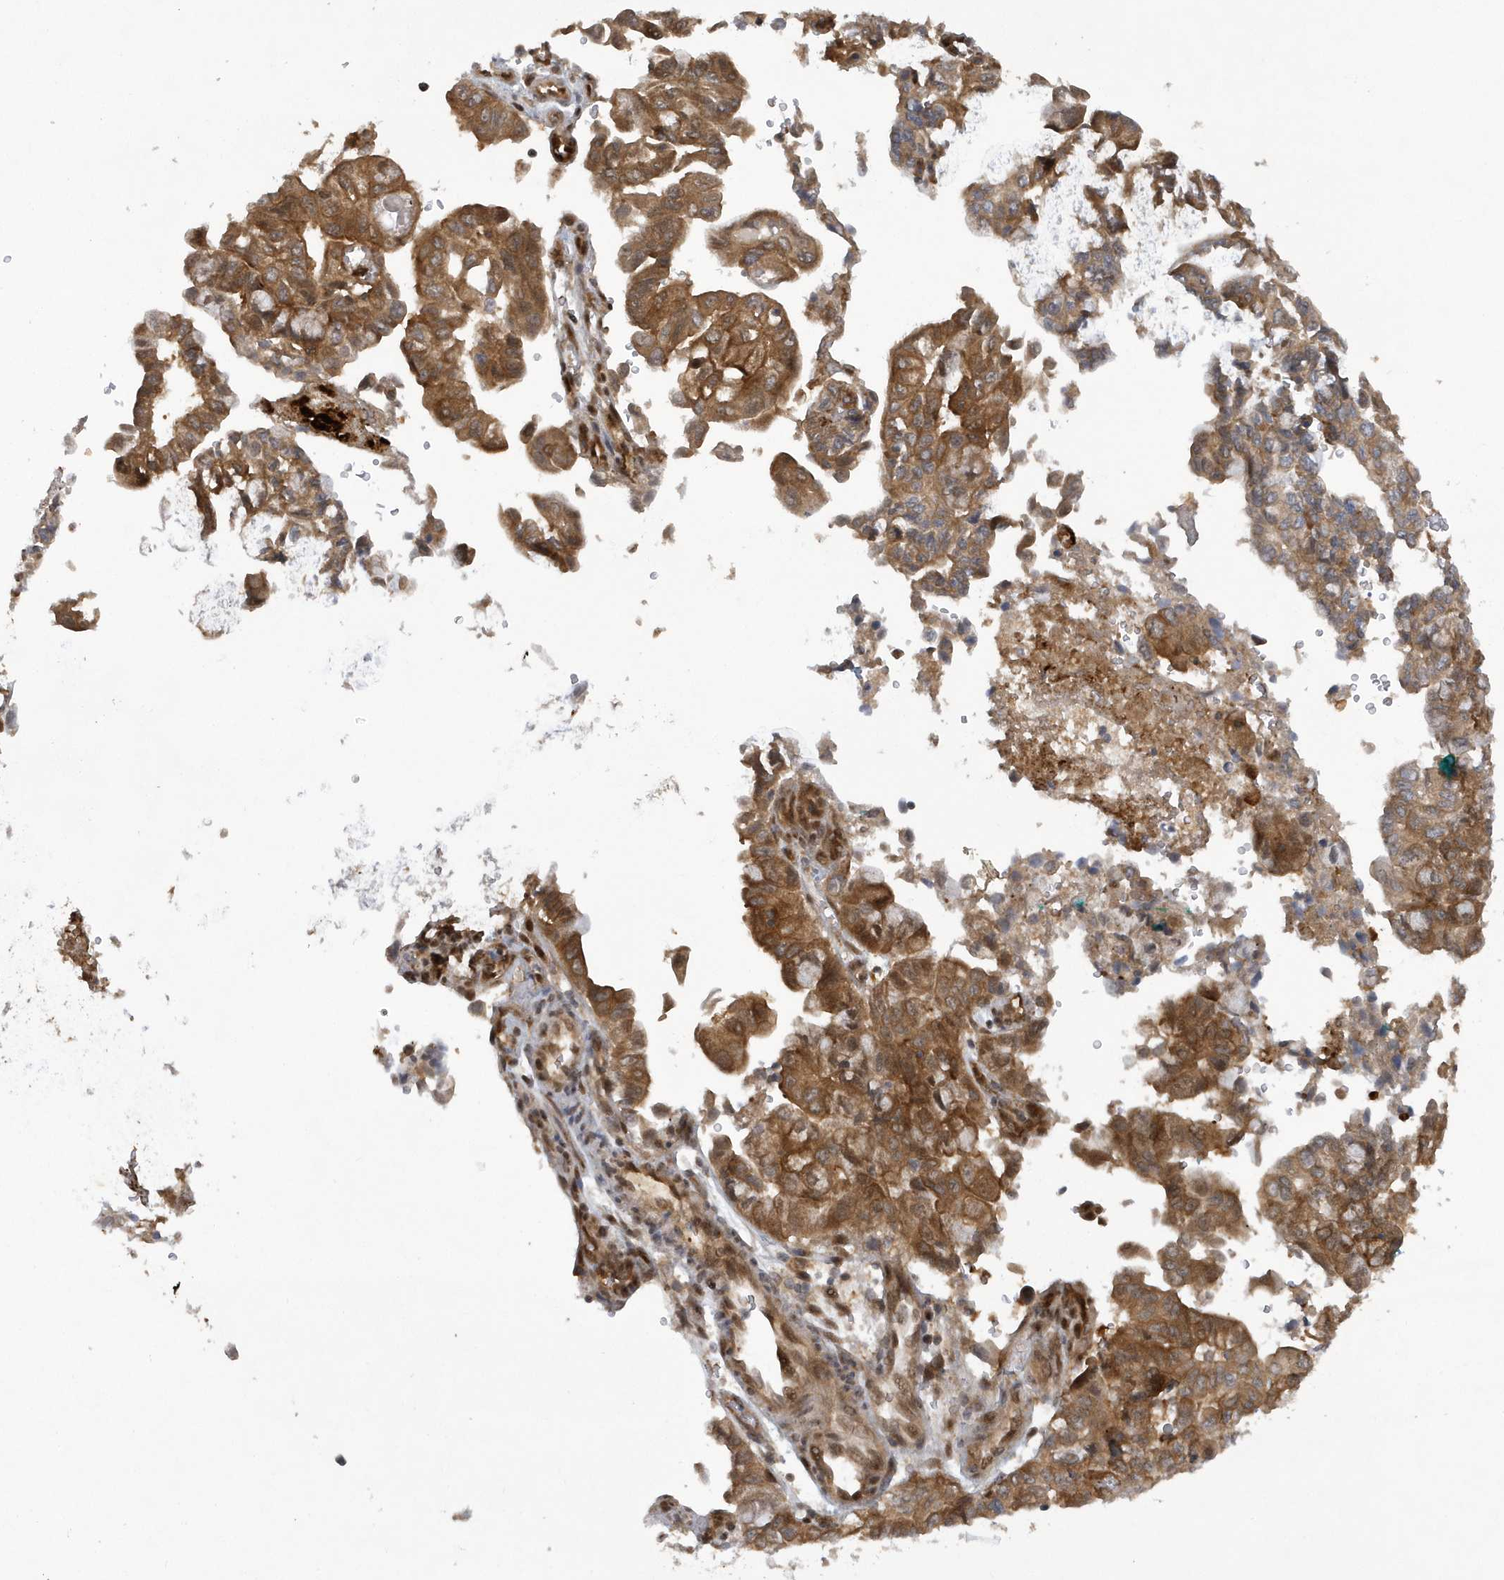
{"staining": {"intensity": "moderate", "quantity": ">75%", "location": "cytoplasmic/membranous"}, "tissue": "pancreatic cancer", "cell_type": "Tumor cells", "image_type": "cancer", "snomed": [{"axis": "morphology", "description": "Adenocarcinoma, NOS"}, {"axis": "topography", "description": "Pancreas"}], "caption": "Pancreatic adenocarcinoma tissue demonstrates moderate cytoplasmic/membranous staining in approximately >75% of tumor cells, visualized by immunohistochemistry.", "gene": "ATG4A", "patient": {"sex": "male", "age": 51}}